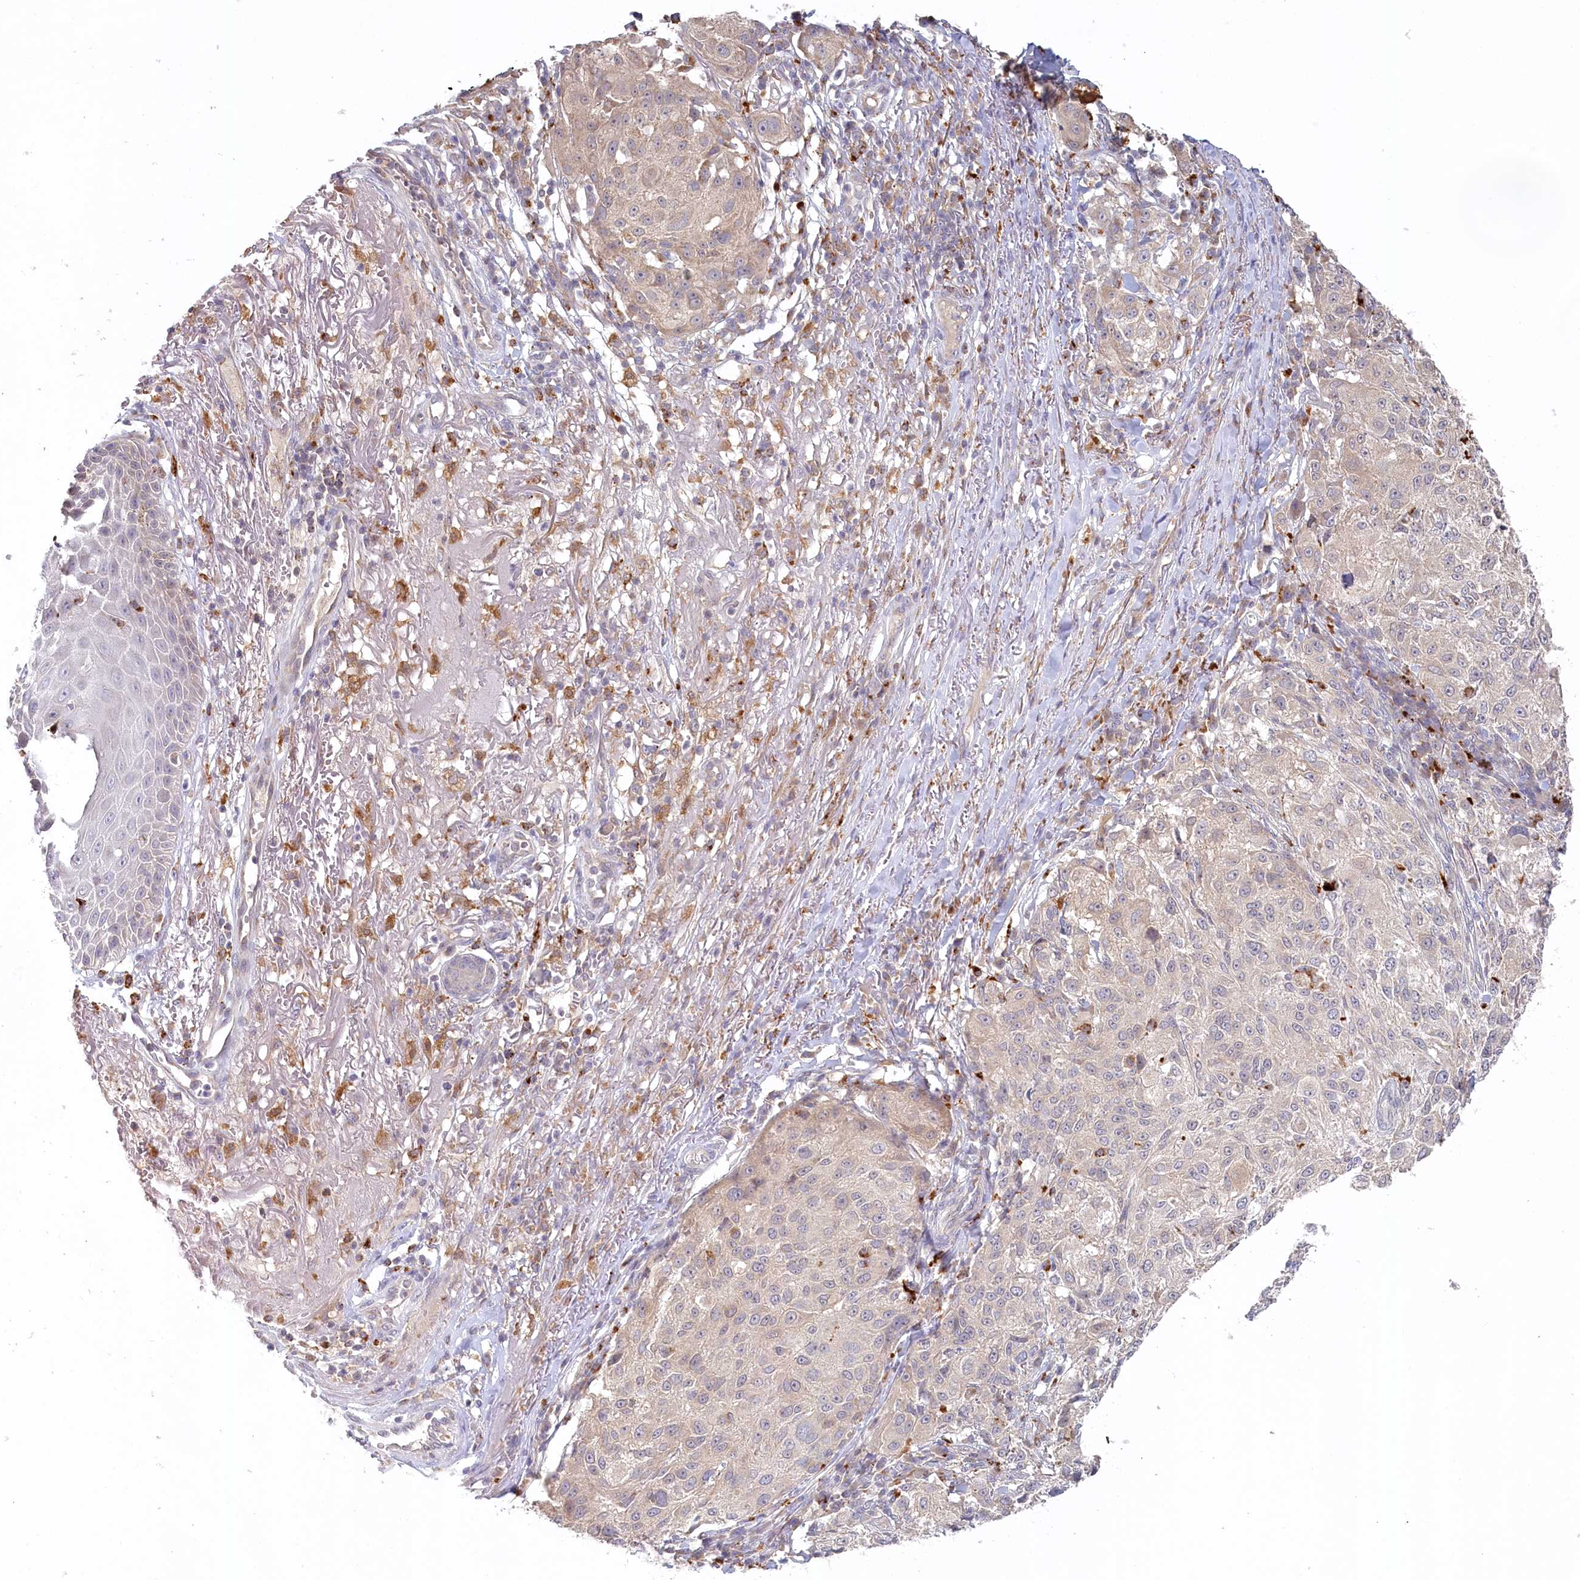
{"staining": {"intensity": "negative", "quantity": "none", "location": "none"}, "tissue": "melanoma", "cell_type": "Tumor cells", "image_type": "cancer", "snomed": [{"axis": "morphology", "description": "Necrosis, NOS"}, {"axis": "morphology", "description": "Malignant melanoma, NOS"}, {"axis": "topography", "description": "Skin"}], "caption": "Malignant melanoma was stained to show a protein in brown. There is no significant staining in tumor cells. (DAB IHC visualized using brightfield microscopy, high magnification).", "gene": "VSIG1", "patient": {"sex": "female", "age": 87}}